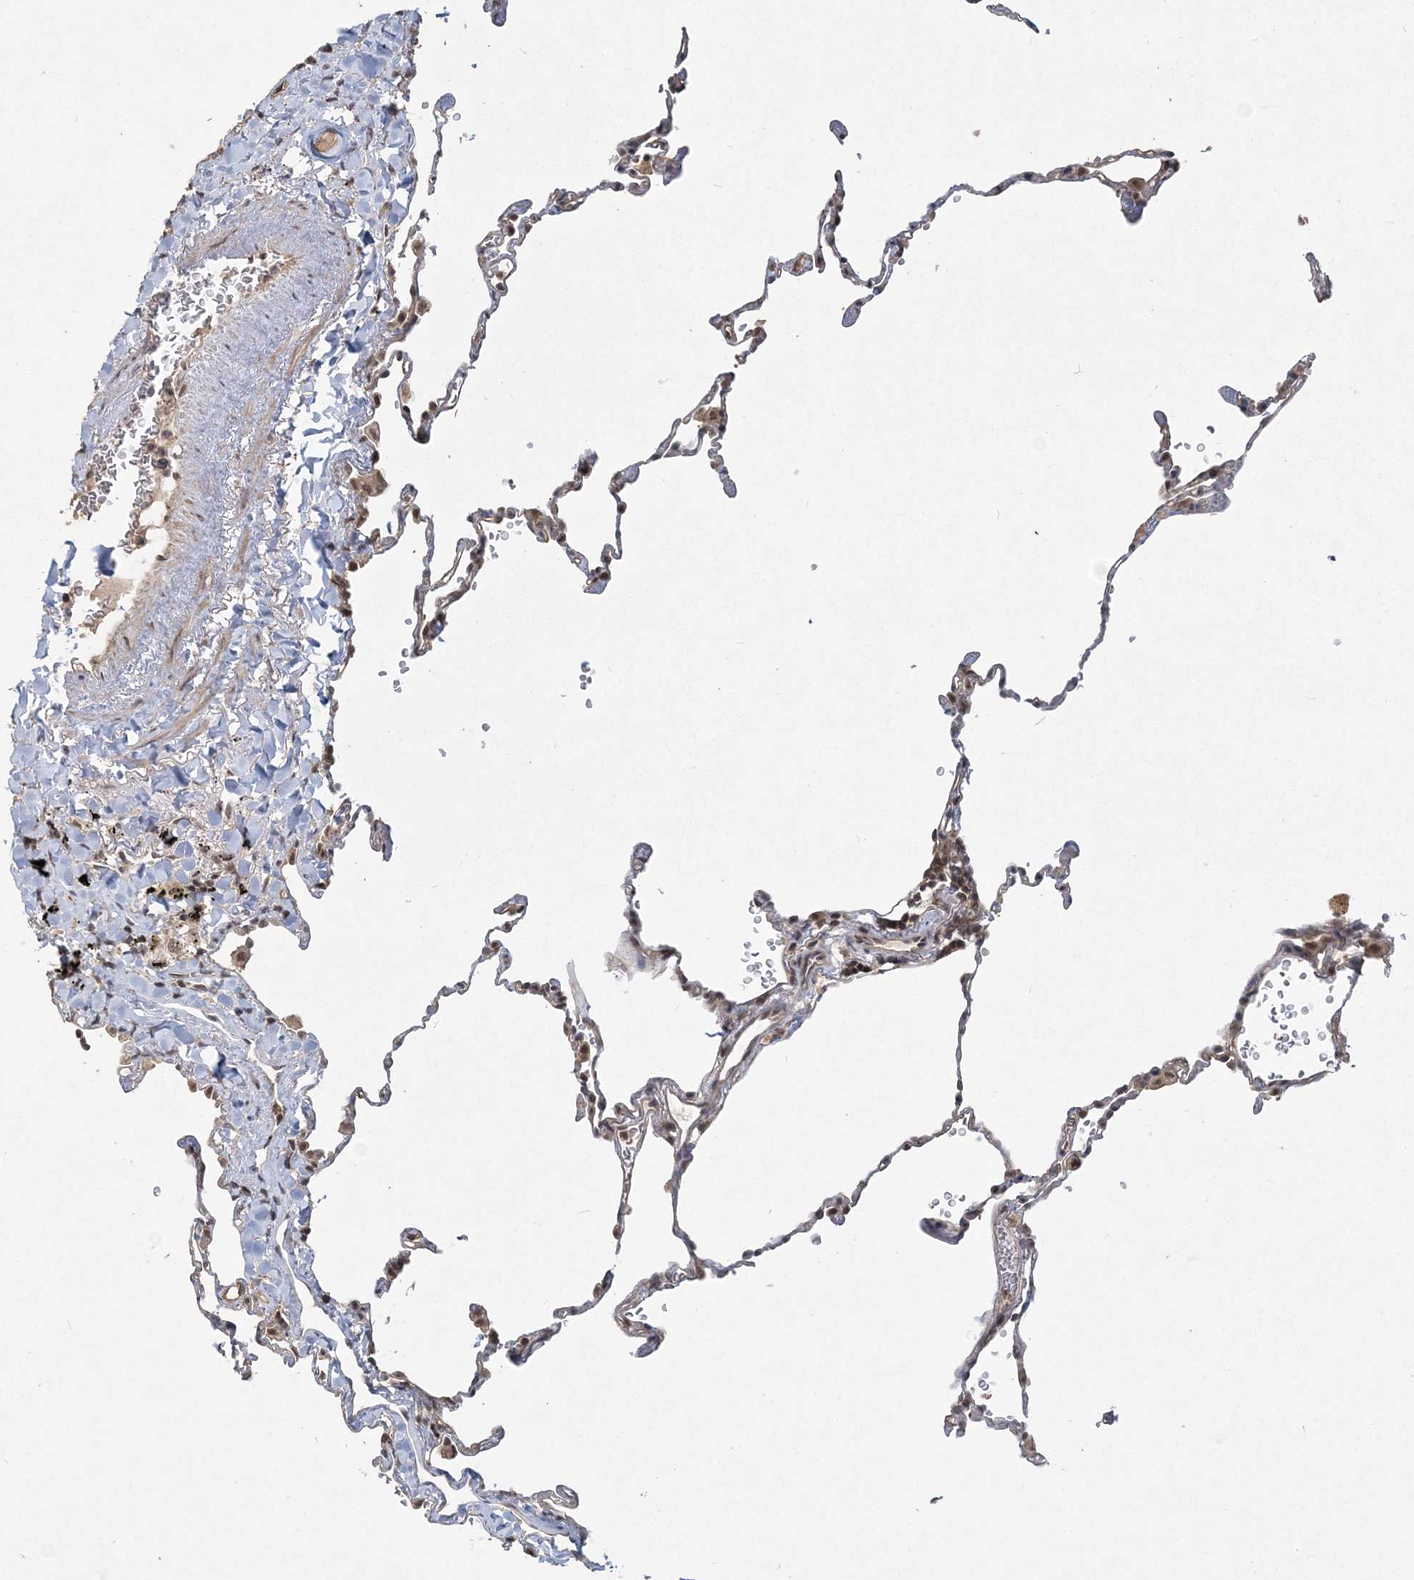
{"staining": {"intensity": "moderate", "quantity": ">75%", "location": "nuclear"}, "tissue": "lung", "cell_type": "Alveolar cells", "image_type": "normal", "snomed": [{"axis": "morphology", "description": "Normal tissue, NOS"}, {"axis": "topography", "description": "Lung"}], "caption": "Protein expression analysis of benign human lung reveals moderate nuclear staining in approximately >75% of alveolar cells.", "gene": "COPS7B", "patient": {"sex": "male", "age": 59}}